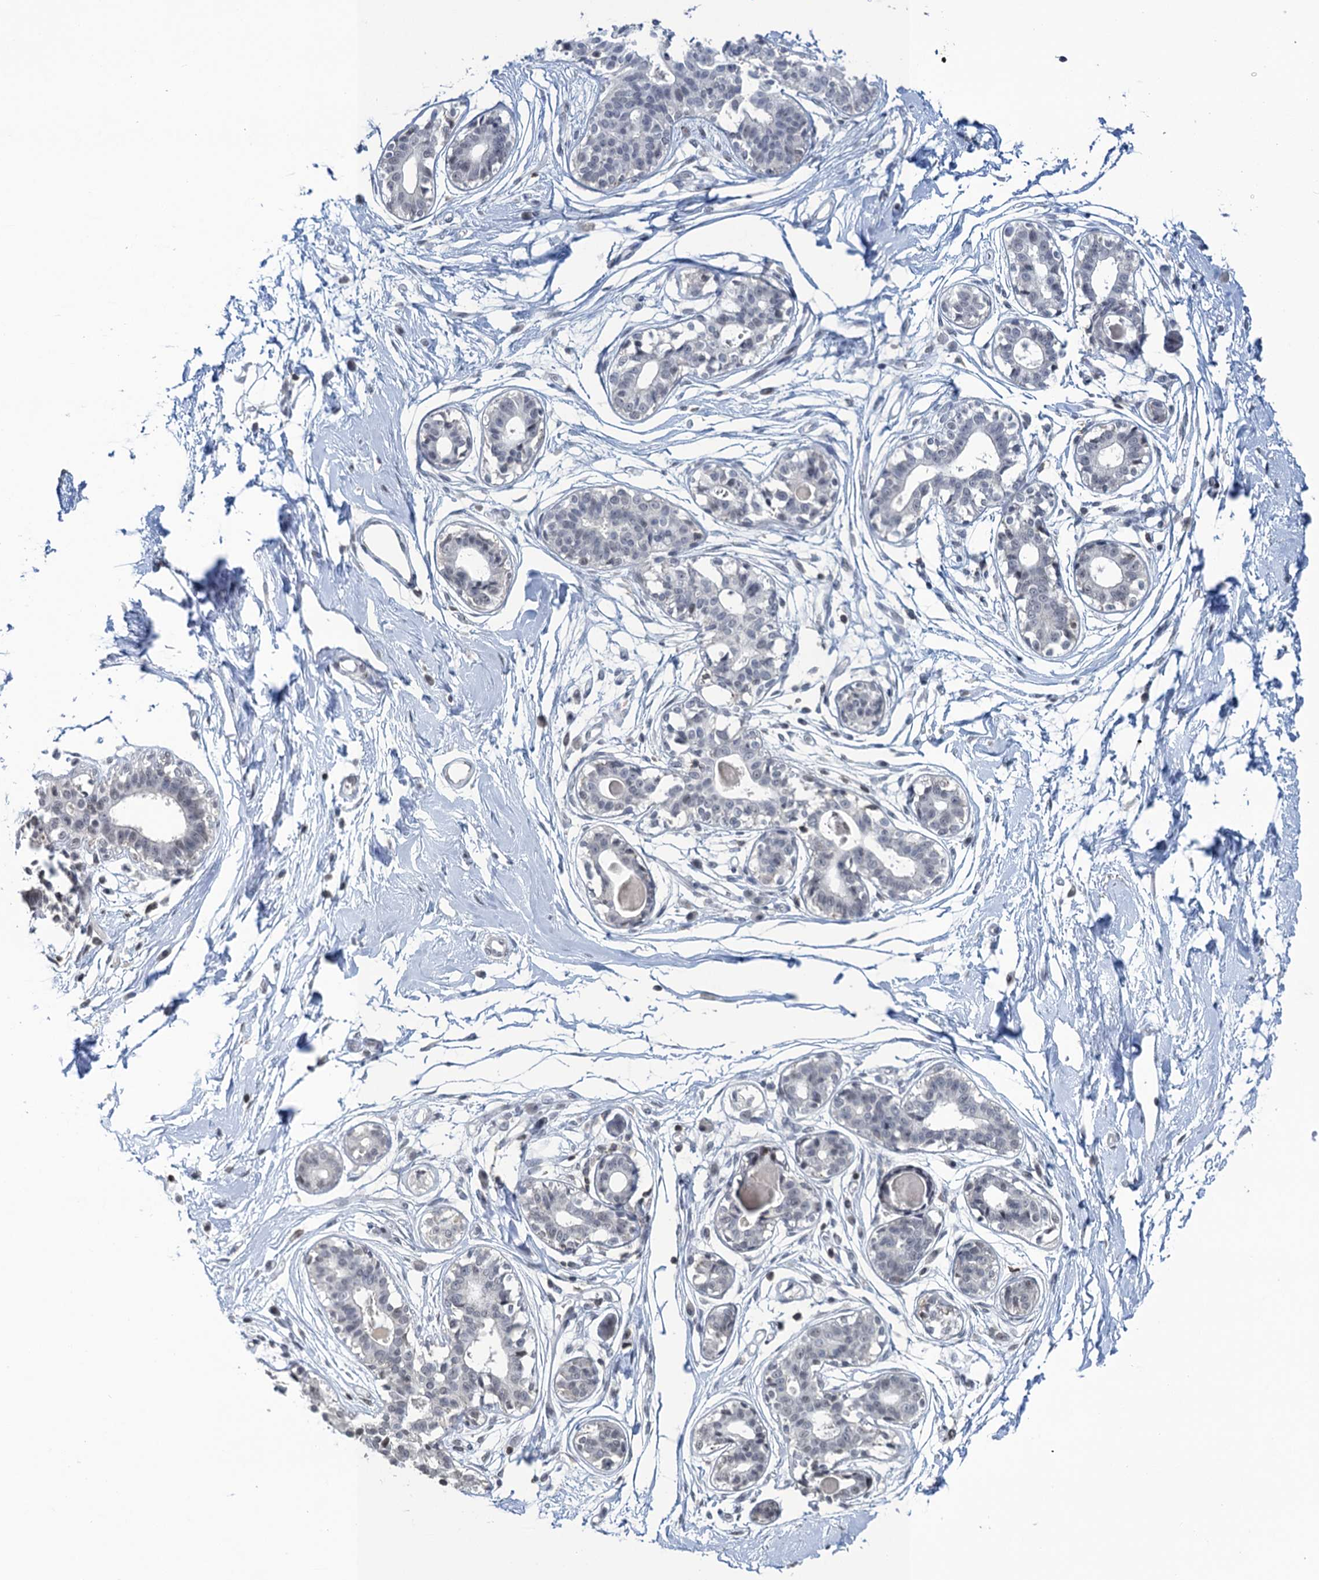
{"staining": {"intensity": "negative", "quantity": "none", "location": "none"}, "tissue": "breast", "cell_type": "Adipocytes", "image_type": "normal", "snomed": [{"axis": "morphology", "description": "Normal tissue, NOS"}, {"axis": "topography", "description": "Breast"}], "caption": "Breast stained for a protein using IHC shows no positivity adipocytes.", "gene": "FYB1", "patient": {"sex": "female", "age": 45}}